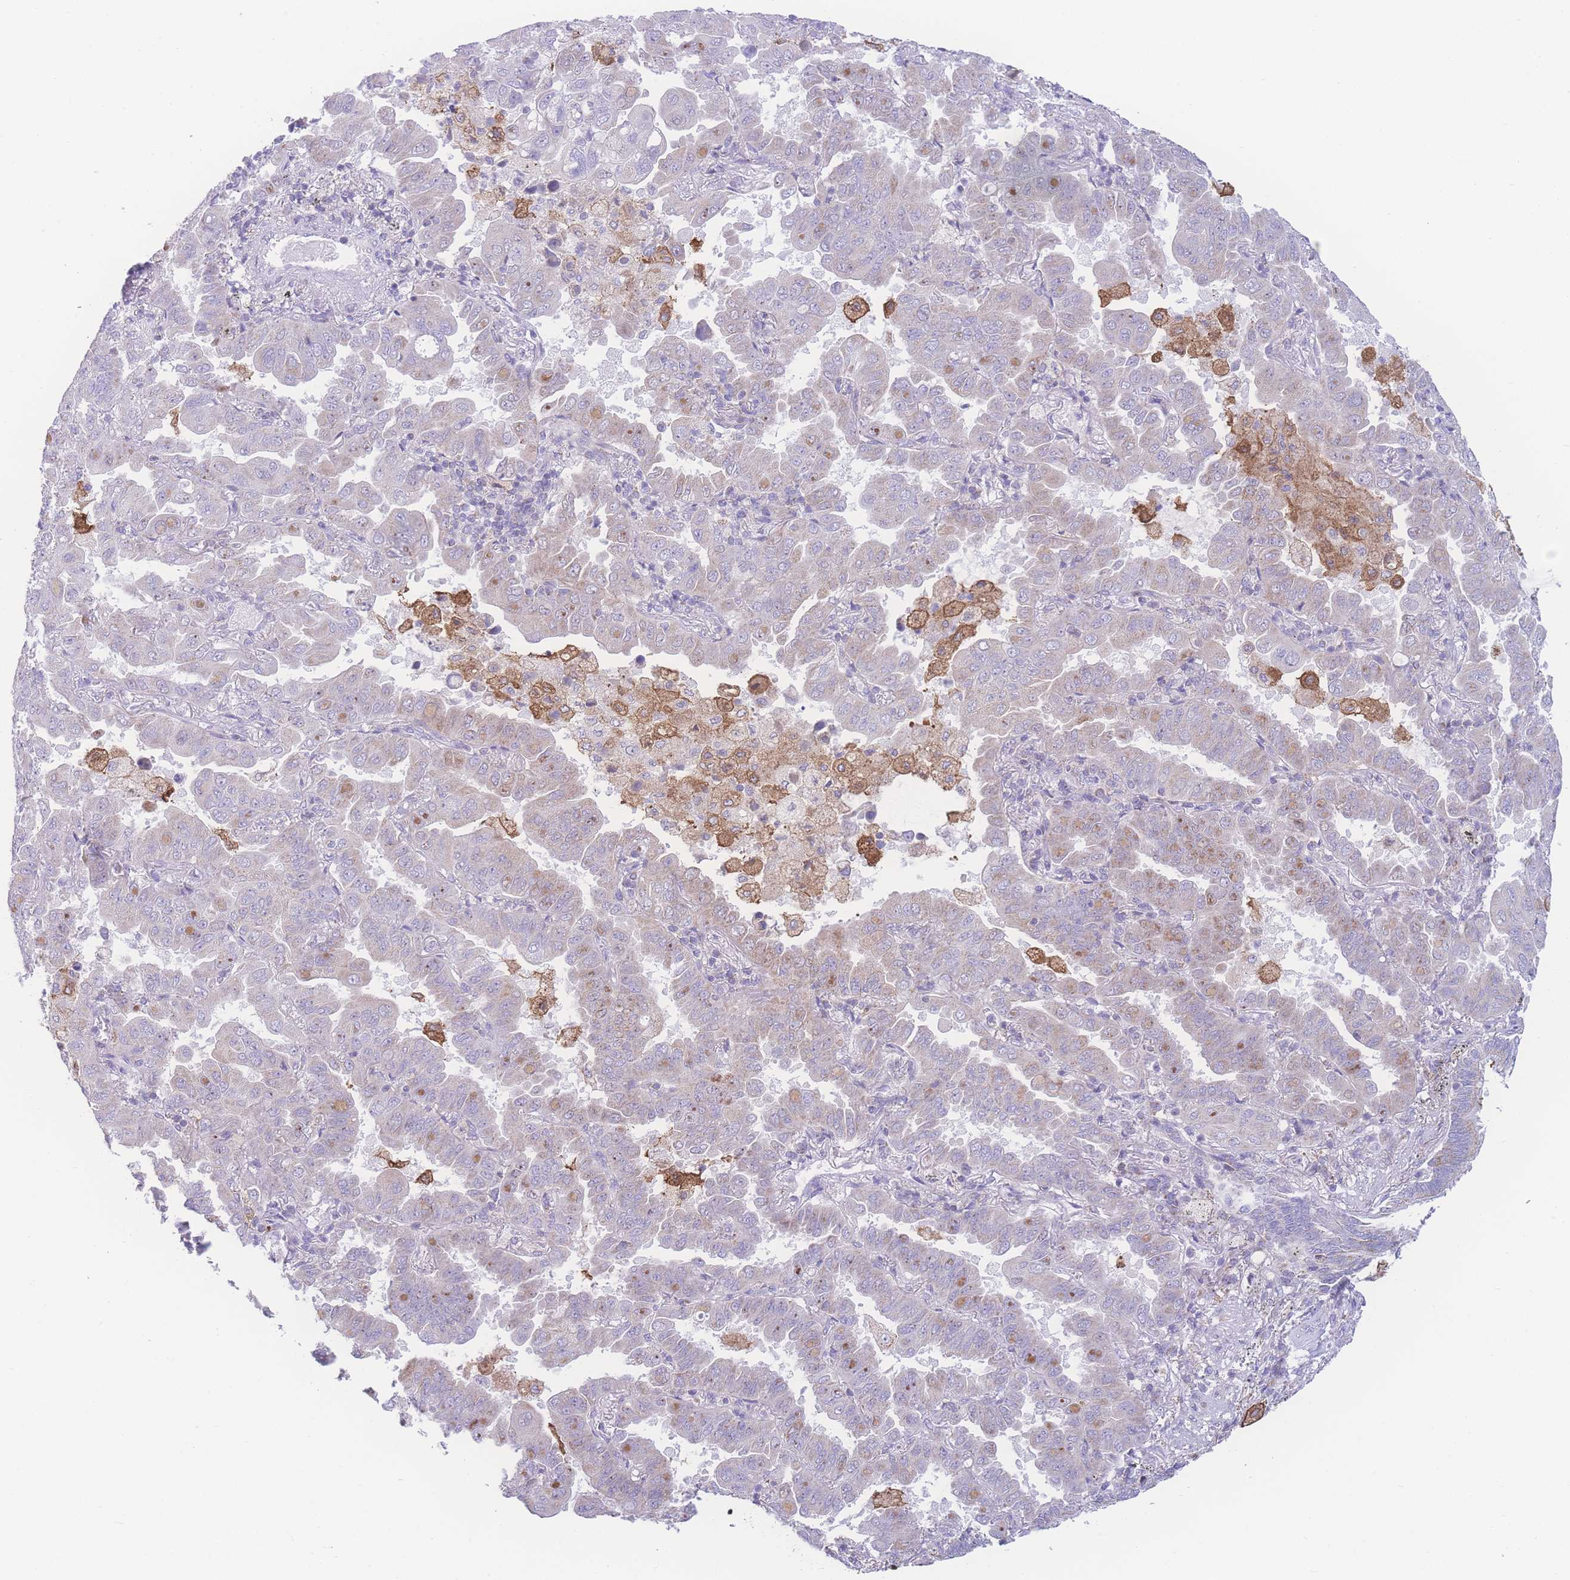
{"staining": {"intensity": "weak", "quantity": "<25%", "location": "cytoplasmic/membranous"}, "tissue": "lung cancer", "cell_type": "Tumor cells", "image_type": "cancer", "snomed": [{"axis": "morphology", "description": "Adenocarcinoma, NOS"}, {"axis": "topography", "description": "Lung"}], "caption": "The histopathology image reveals no staining of tumor cells in adenocarcinoma (lung). The staining is performed using DAB brown chromogen with nuclei counter-stained in using hematoxylin.", "gene": "NBEAL1", "patient": {"sex": "male", "age": 64}}